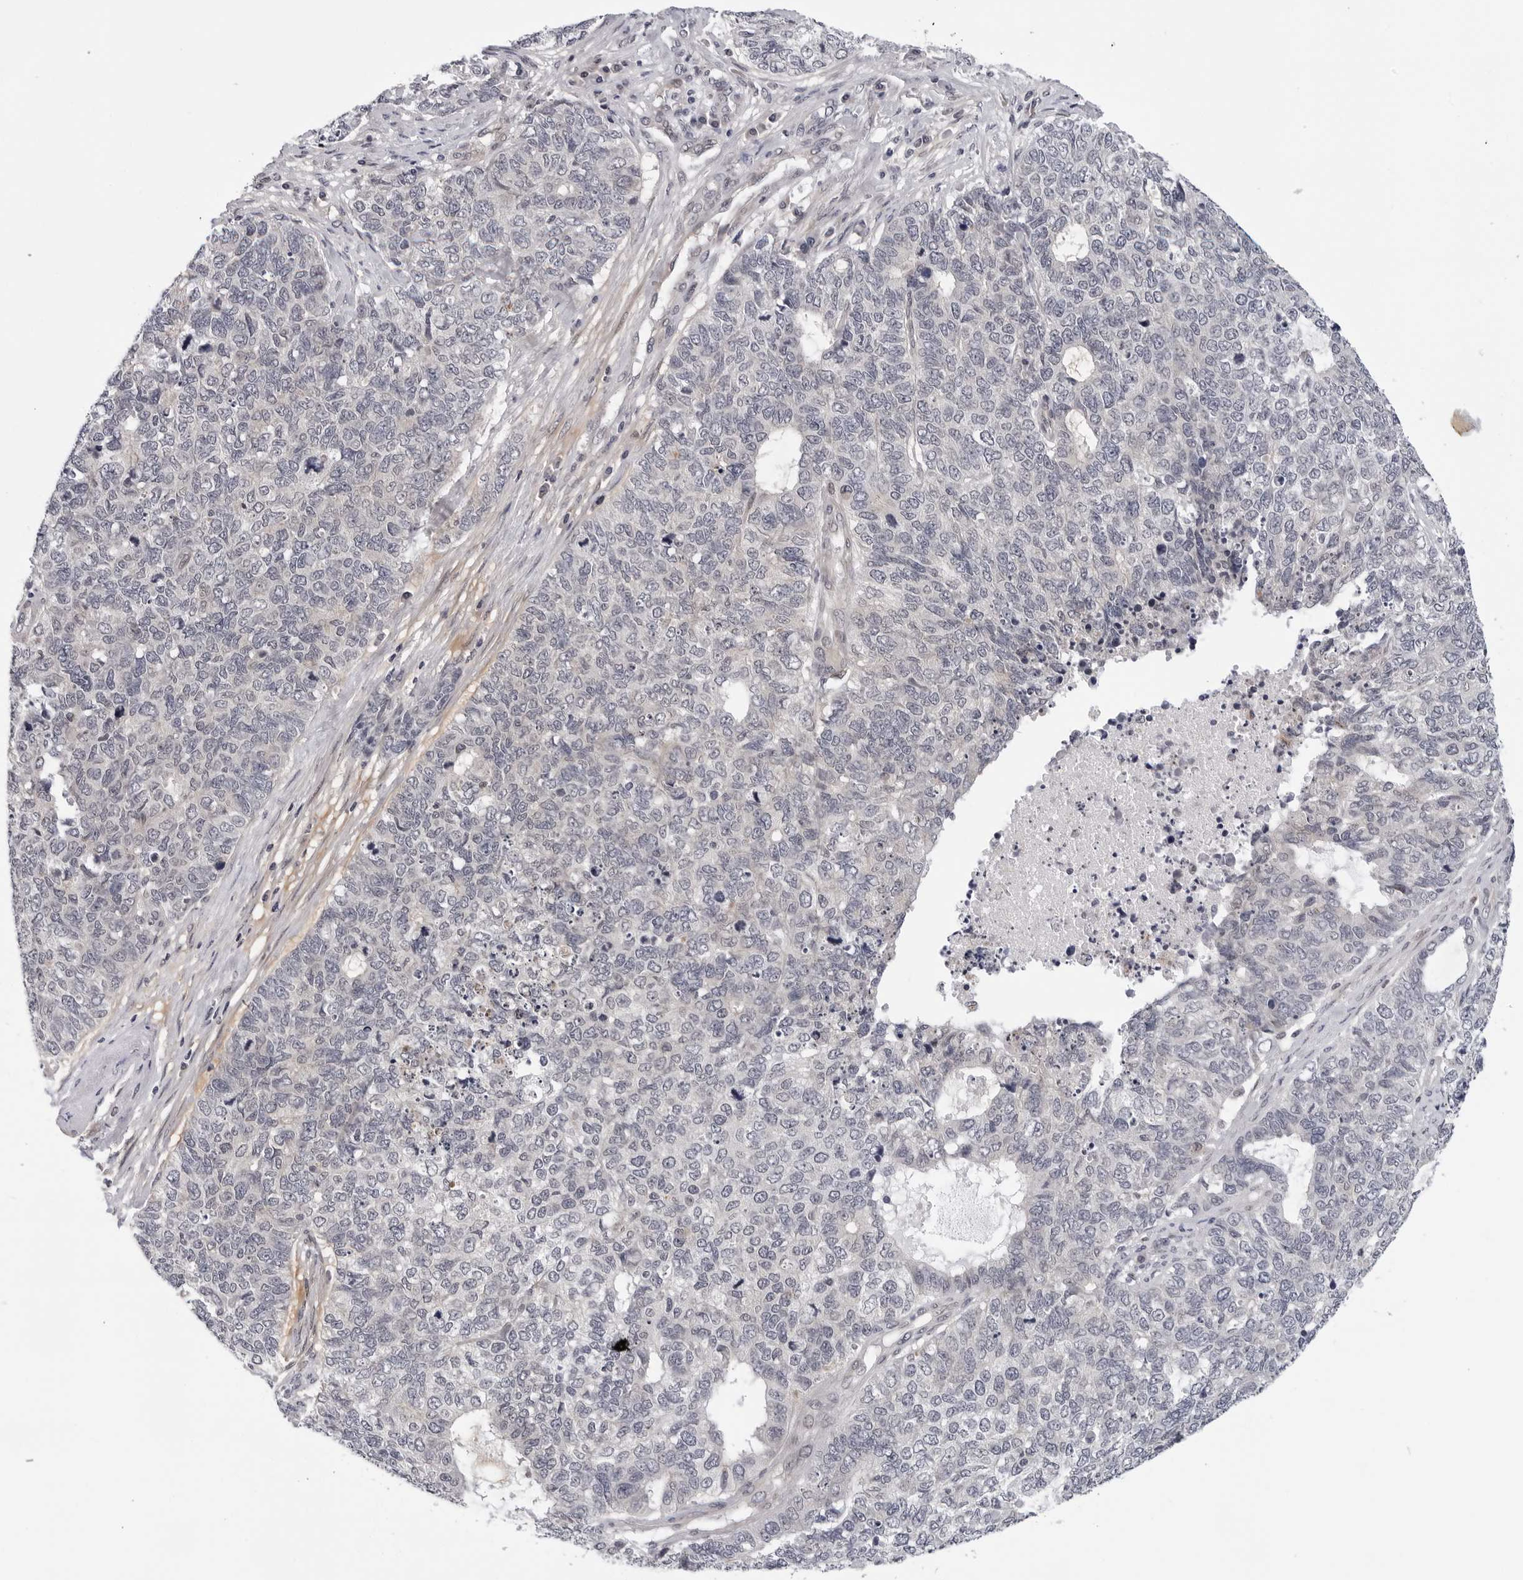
{"staining": {"intensity": "negative", "quantity": "none", "location": "none"}, "tissue": "cervical cancer", "cell_type": "Tumor cells", "image_type": "cancer", "snomed": [{"axis": "morphology", "description": "Squamous cell carcinoma, NOS"}, {"axis": "topography", "description": "Cervix"}], "caption": "IHC histopathology image of neoplastic tissue: squamous cell carcinoma (cervical) stained with DAB shows no significant protein positivity in tumor cells.", "gene": "KIAA1614", "patient": {"sex": "female", "age": 63}}